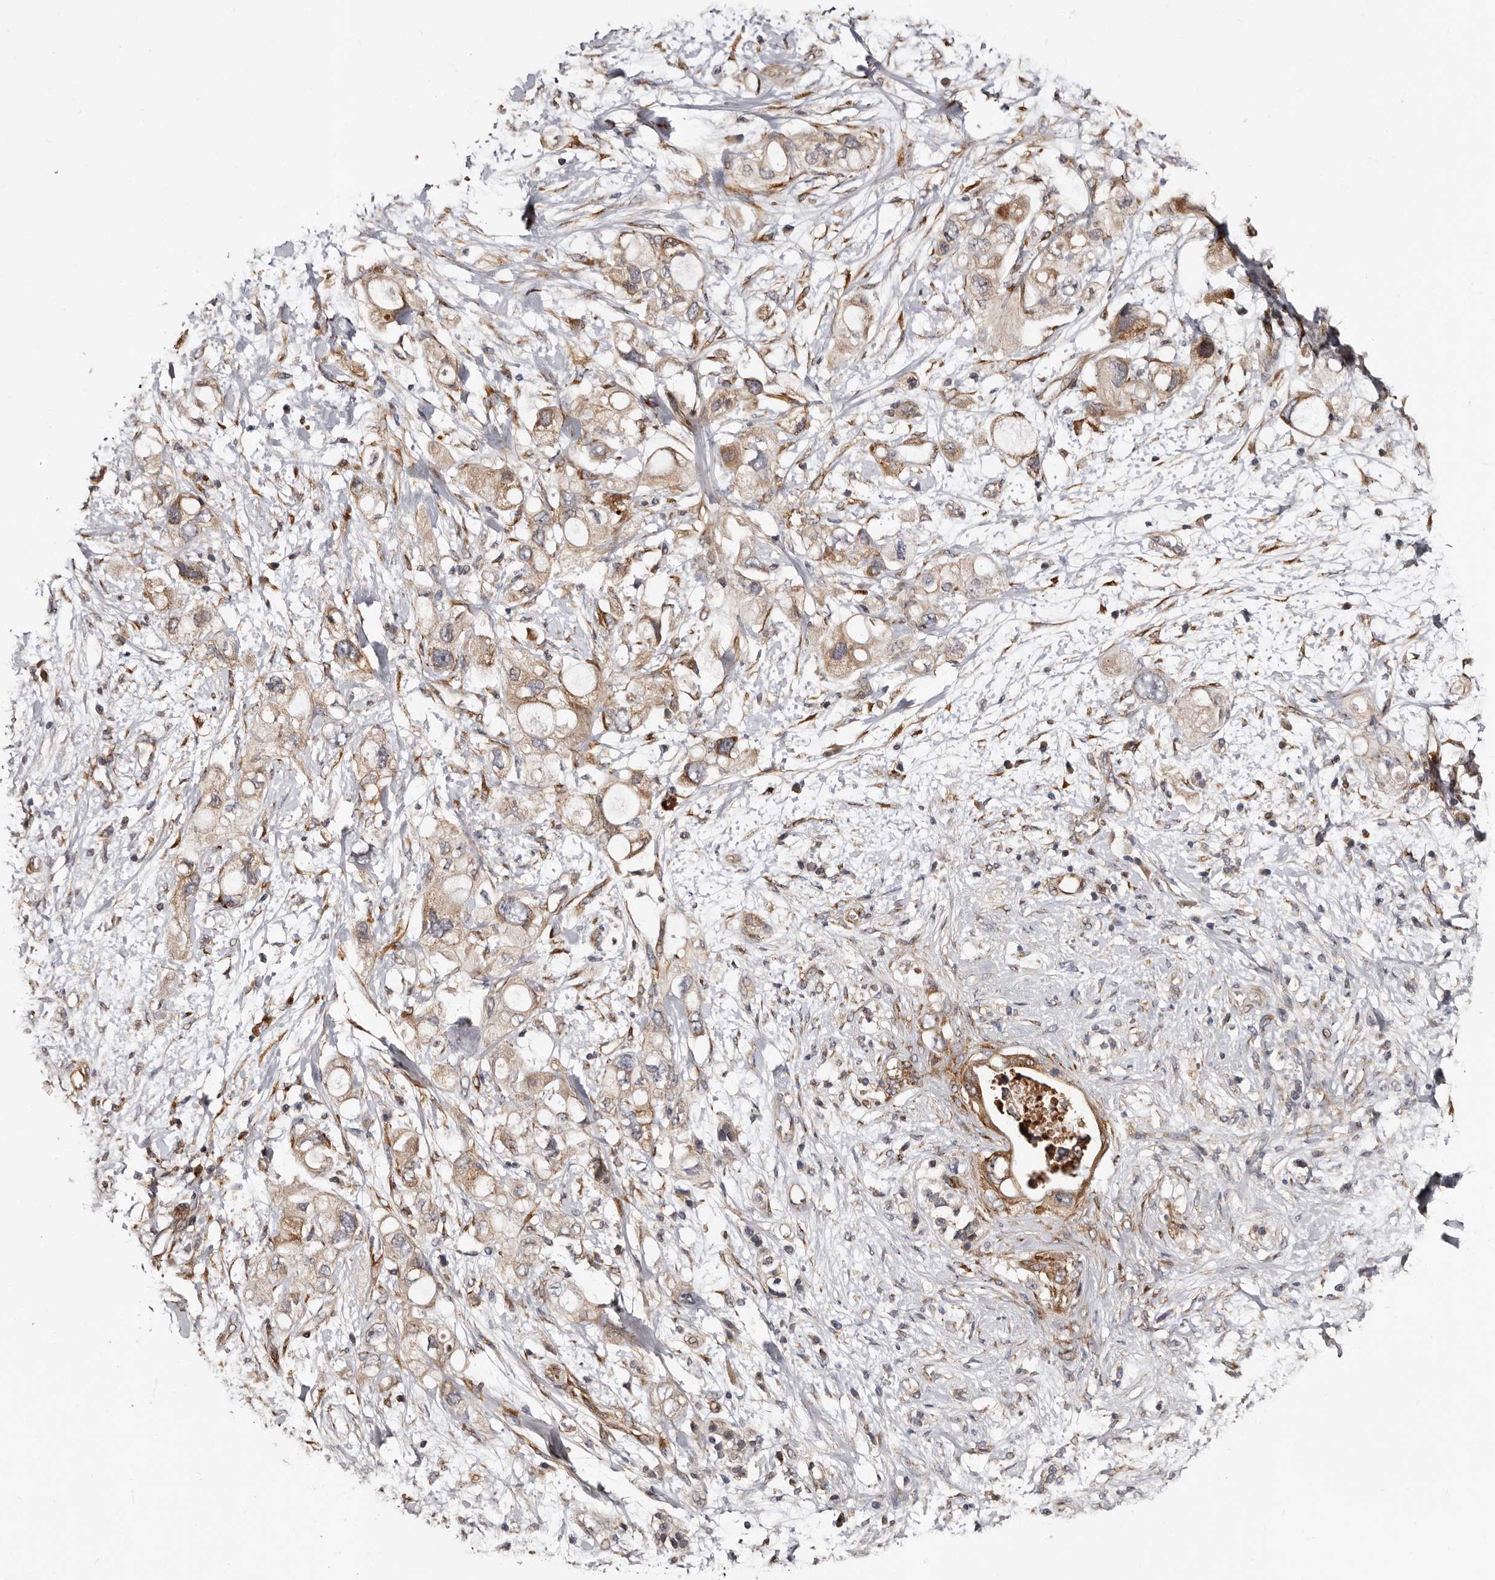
{"staining": {"intensity": "weak", "quantity": ">75%", "location": "cytoplasmic/membranous"}, "tissue": "pancreatic cancer", "cell_type": "Tumor cells", "image_type": "cancer", "snomed": [{"axis": "morphology", "description": "Adenocarcinoma, NOS"}, {"axis": "topography", "description": "Pancreas"}], "caption": "DAB immunohistochemical staining of human pancreatic cancer (adenocarcinoma) displays weak cytoplasmic/membranous protein staining in about >75% of tumor cells. (Brightfield microscopy of DAB IHC at high magnification).", "gene": "TBC1D22B", "patient": {"sex": "female", "age": 56}}